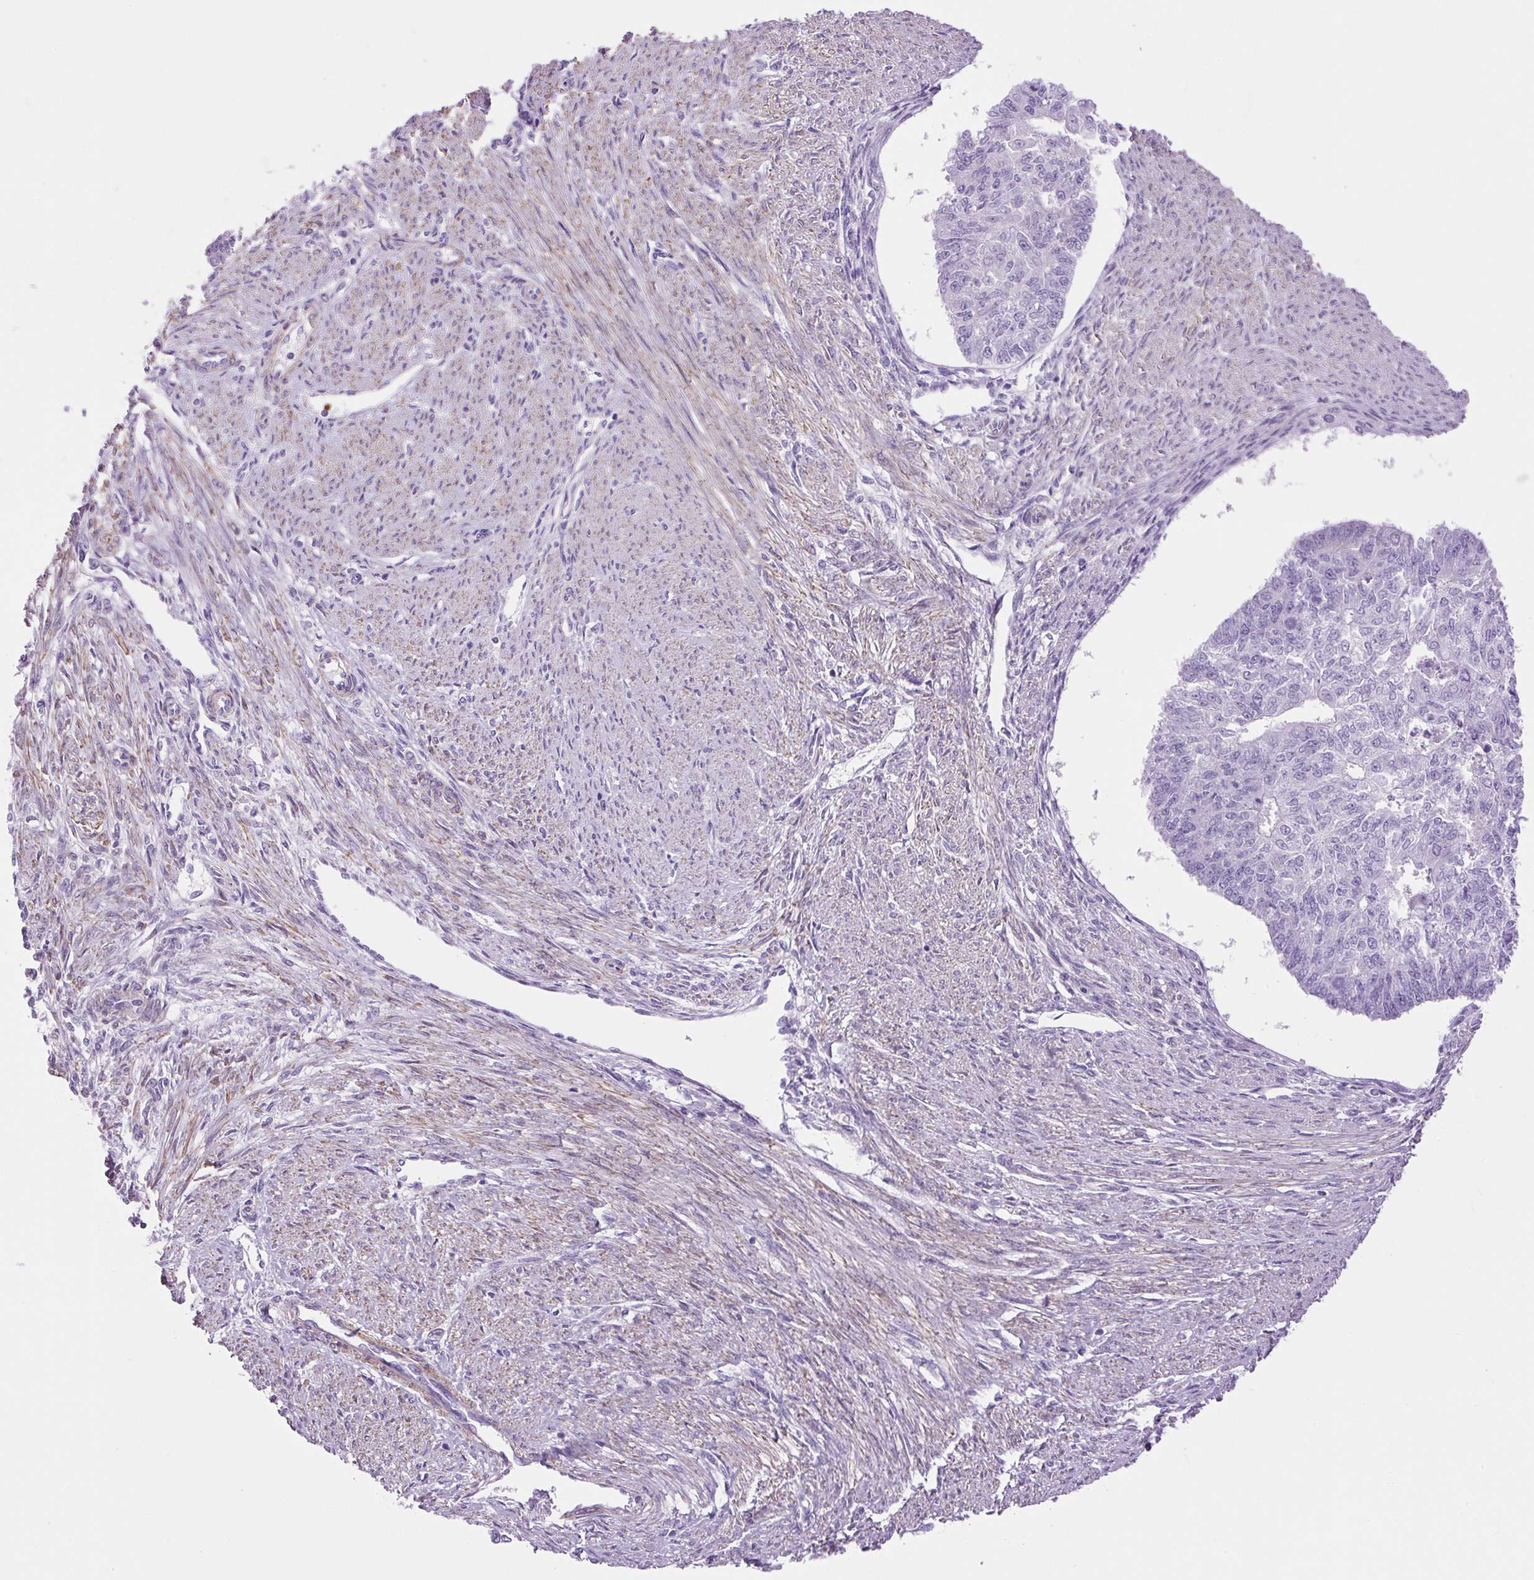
{"staining": {"intensity": "negative", "quantity": "none", "location": "none"}, "tissue": "endometrial cancer", "cell_type": "Tumor cells", "image_type": "cancer", "snomed": [{"axis": "morphology", "description": "Adenocarcinoma, NOS"}, {"axis": "topography", "description": "Endometrium"}], "caption": "This is a micrograph of IHC staining of endometrial adenocarcinoma, which shows no expression in tumor cells.", "gene": "VWA7", "patient": {"sex": "female", "age": 32}}